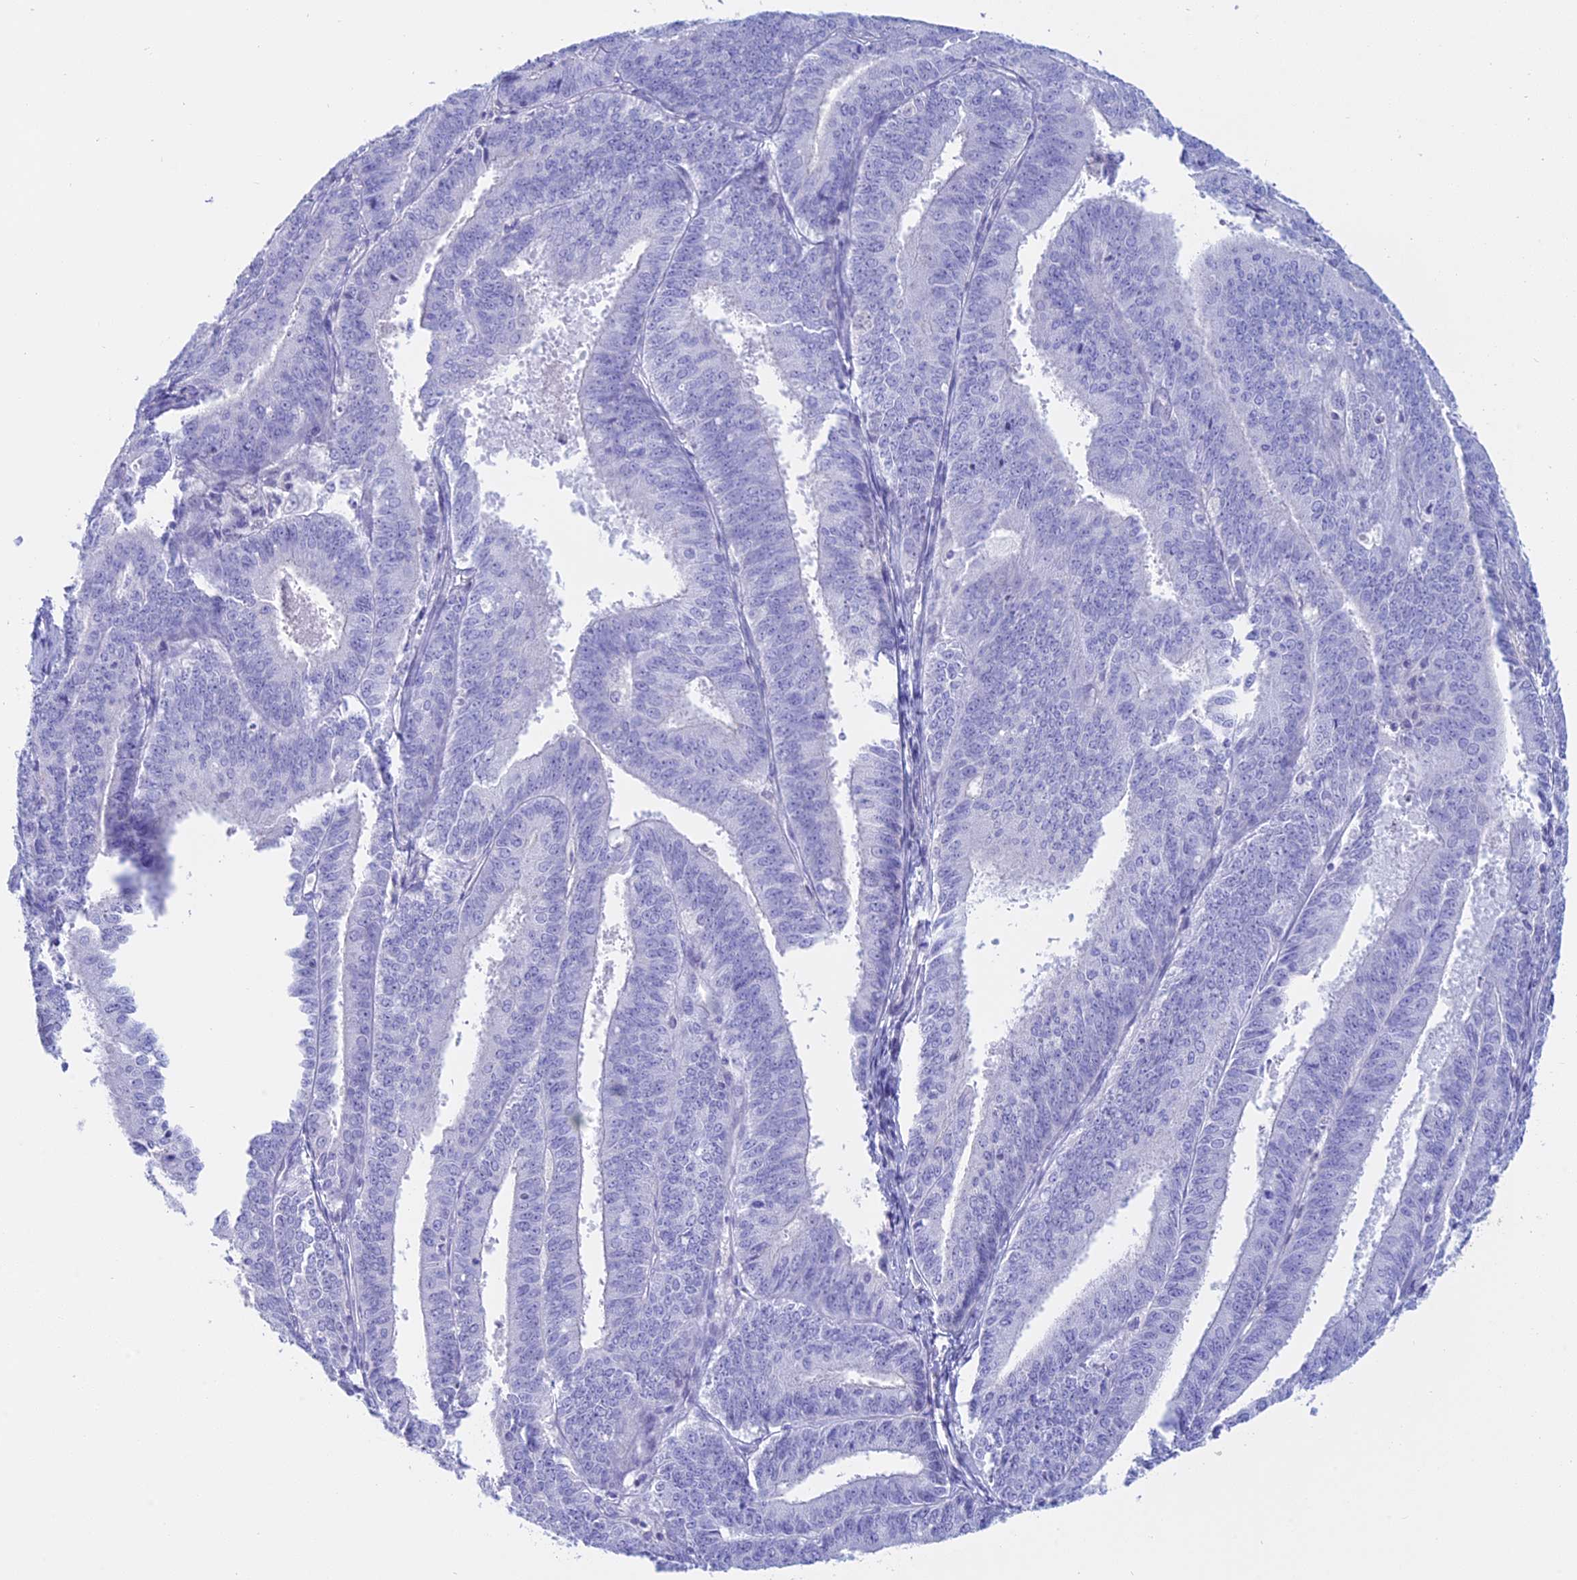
{"staining": {"intensity": "negative", "quantity": "none", "location": "none"}, "tissue": "endometrial cancer", "cell_type": "Tumor cells", "image_type": "cancer", "snomed": [{"axis": "morphology", "description": "Adenocarcinoma, NOS"}, {"axis": "topography", "description": "Endometrium"}], "caption": "The immunohistochemistry histopathology image has no significant positivity in tumor cells of endometrial cancer (adenocarcinoma) tissue.", "gene": "RP1", "patient": {"sex": "female", "age": 73}}